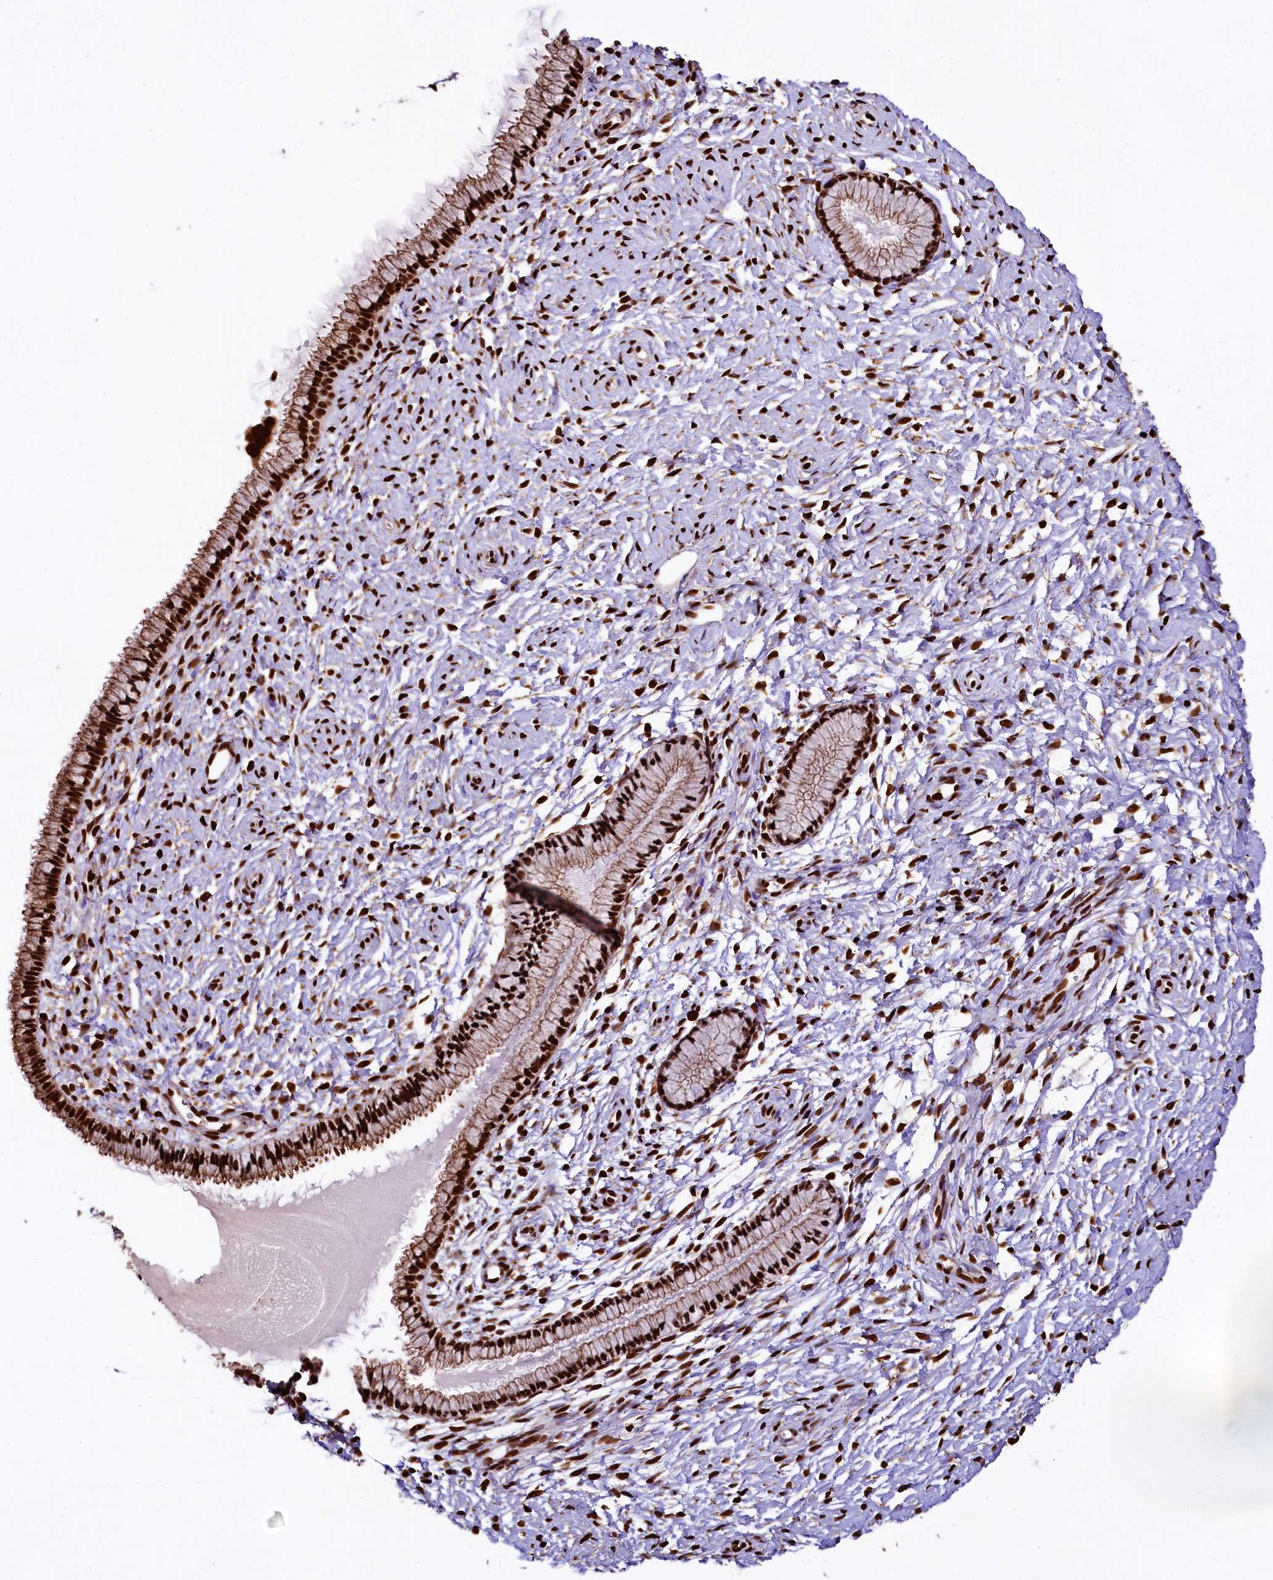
{"staining": {"intensity": "strong", "quantity": ">75%", "location": "cytoplasmic/membranous,nuclear"}, "tissue": "cervix", "cell_type": "Glandular cells", "image_type": "normal", "snomed": [{"axis": "morphology", "description": "Normal tissue, NOS"}, {"axis": "topography", "description": "Cervix"}], "caption": "Protein positivity by immunohistochemistry shows strong cytoplasmic/membranous,nuclear staining in about >75% of glandular cells in benign cervix. The protein of interest is stained brown, and the nuclei are stained in blue (DAB IHC with brightfield microscopy, high magnification).", "gene": "PDS5B", "patient": {"sex": "female", "age": 33}}